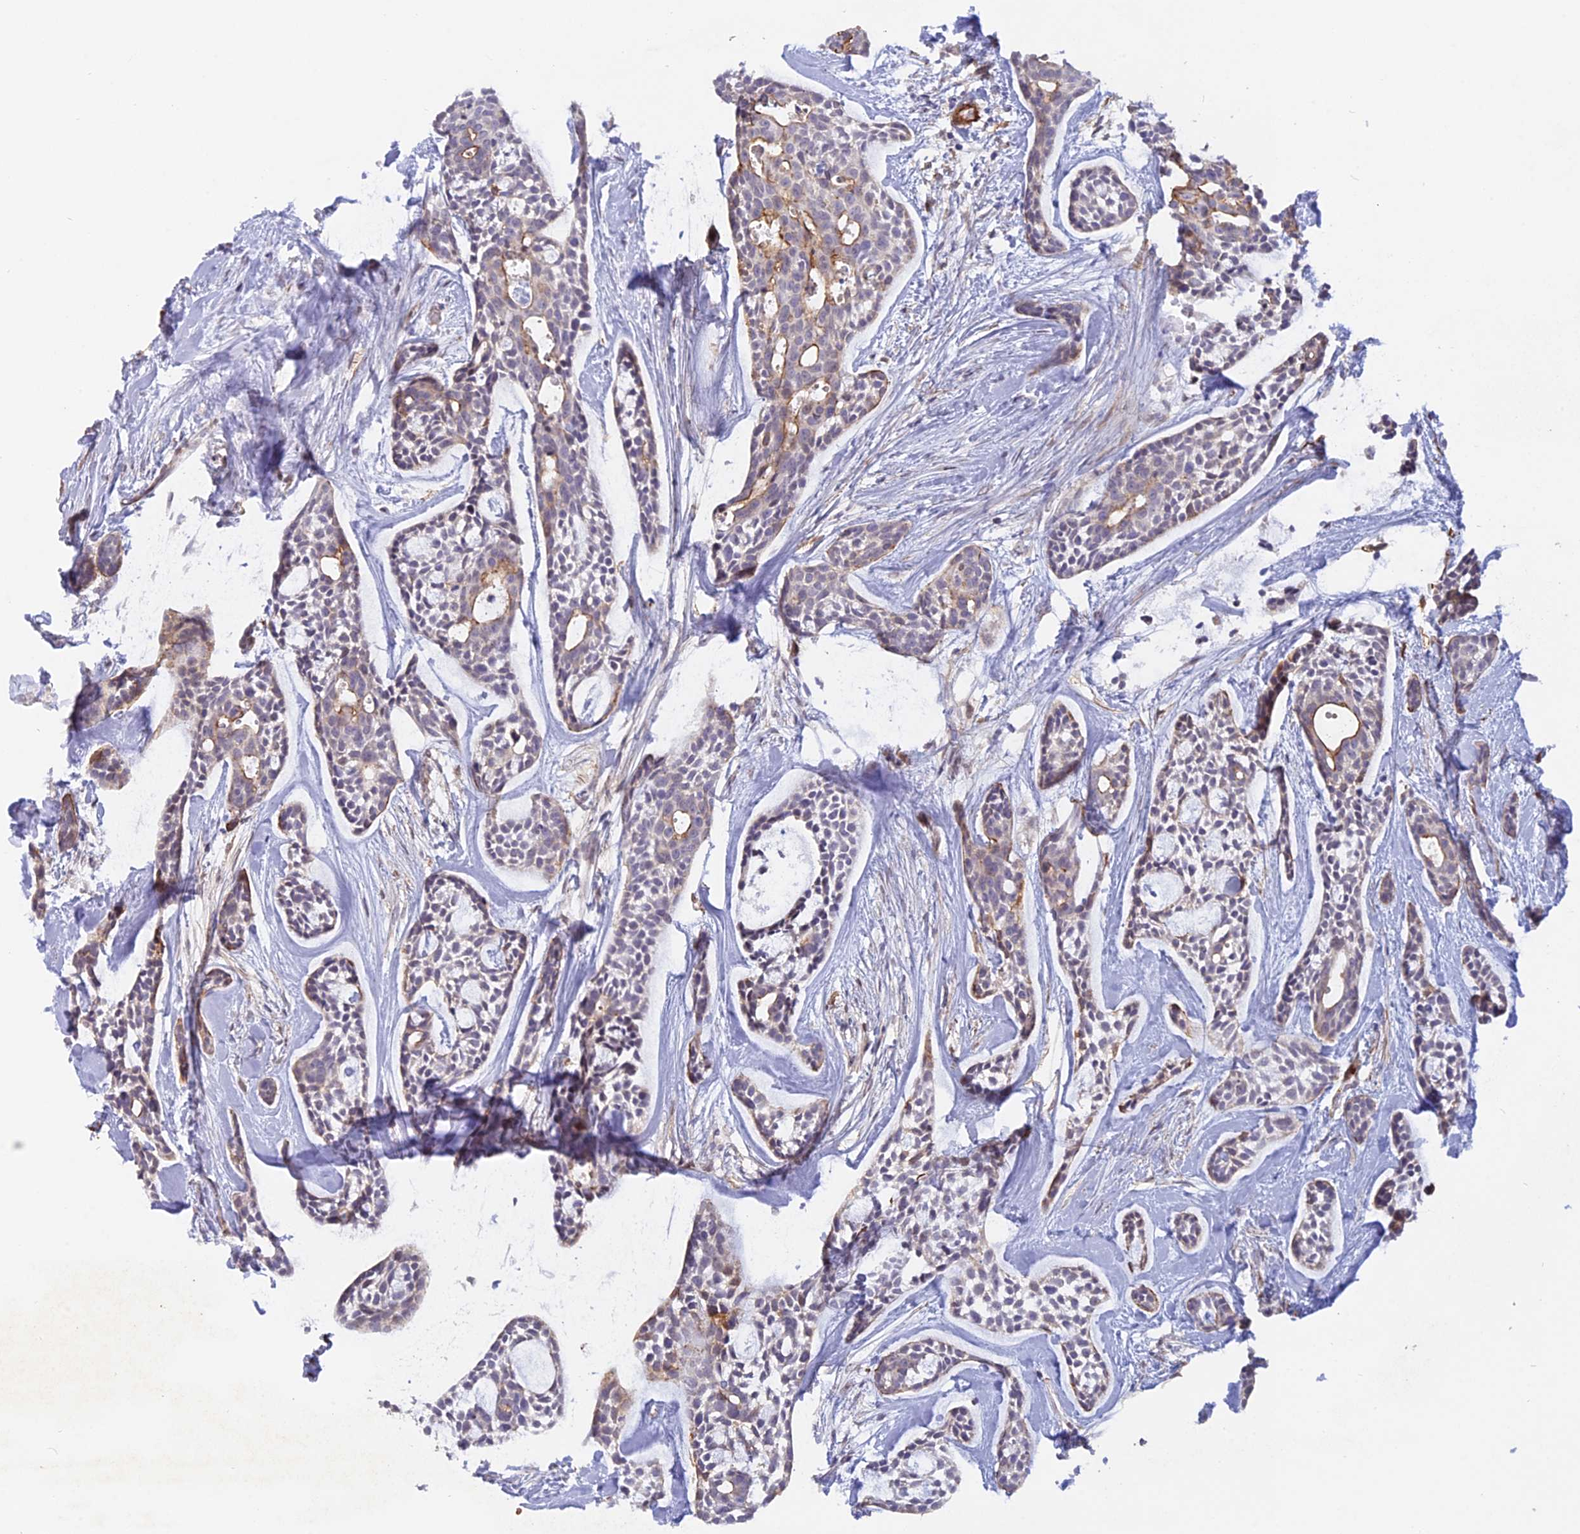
{"staining": {"intensity": "moderate", "quantity": "<25%", "location": "cytoplasmic/membranous"}, "tissue": "head and neck cancer", "cell_type": "Tumor cells", "image_type": "cancer", "snomed": [{"axis": "morphology", "description": "Adenocarcinoma, NOS"}, {"axis": "topography", "description": "Subcutis"}, {"axis": "topography", "description": "Head-Neck"}], "caption": "About <25% of tumor cells in human head and neck cancer demonstrate moderate cytoplasmic/membranous protein positivity as visualized by brown immunohistochemical staining.", "gene": "CCDC154", "patient": {"sex": "female", "age": 73}}